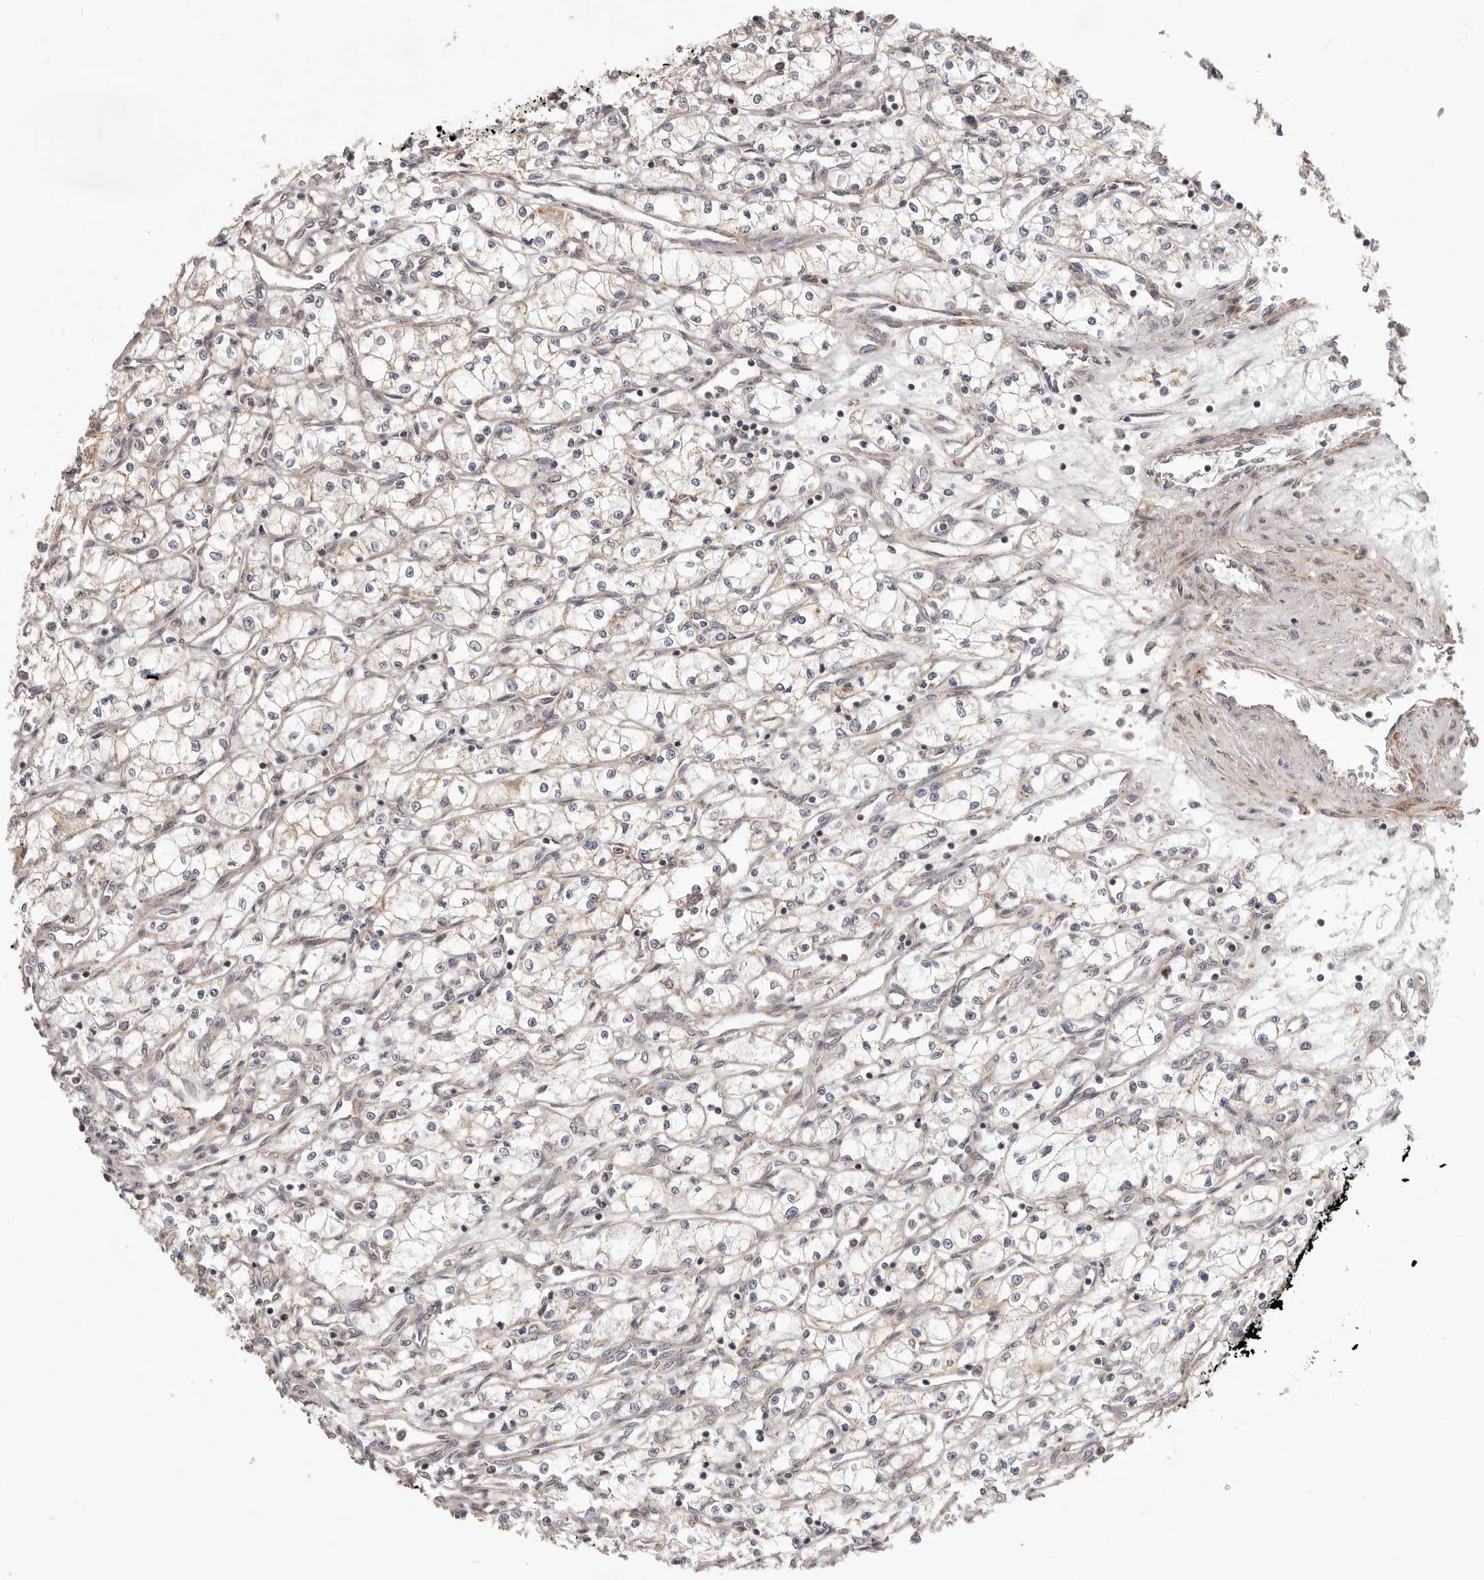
{"staining": {"intensity": "weak", "quantity": ">75%", "location": "cytoplasmic/membranous"}, "tissue": "renal cancer", "cell_type": "Tumor cells", "image_type": "cancer", "snomed": [{"axis": "morphology", "description": "Adenocarcinoma, NOS"}, {"axis": "topography", "description": "Kidney"}], "caption": "Protein expression analysis of human renal adenocarcinoma reveals weak cytoplasmic/membranous expression in about >75% of tumor cells.", "gene": "MRPS10", "patient": {"sex": "male", "age": 59}}